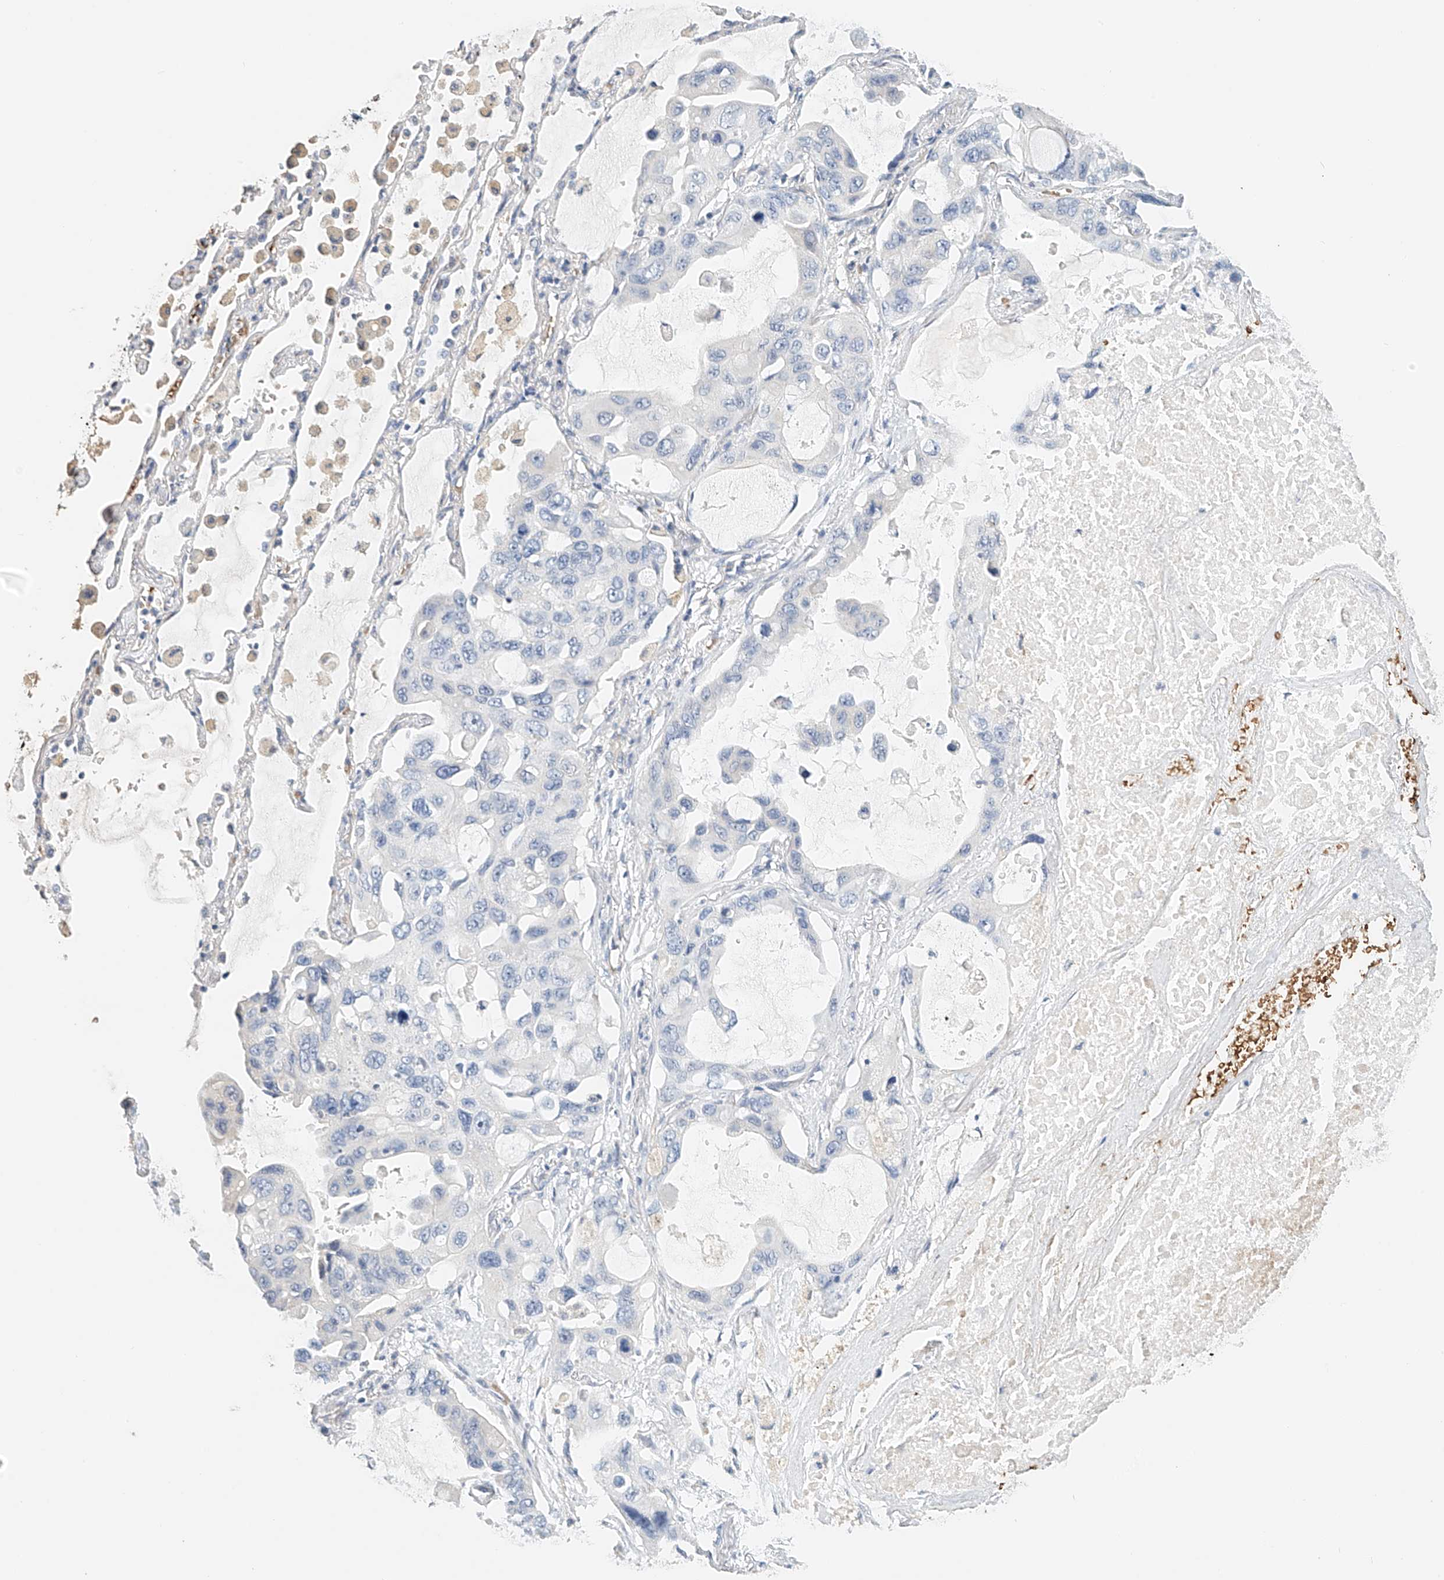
{"staining": {"intensity": "negative", "quantity": "none", "location": "none"}, "tissue": "lung cancer", "cell_type": "Tumor cells", "image_type": "cancer", "snomed": [{"axis": "morphology", "description": "Squamous cell carcinoma, NOS"}, {"axis": "topography", "description": "Lung"}], "caption": "Human lung cancer (squamous cell carcinoma) stained for a protein using immunohistochemistry (IHC) exhibits no expression in tumor cells.", "gene": "RCAN3", "patient": {"sex": "female", "age": 73}}